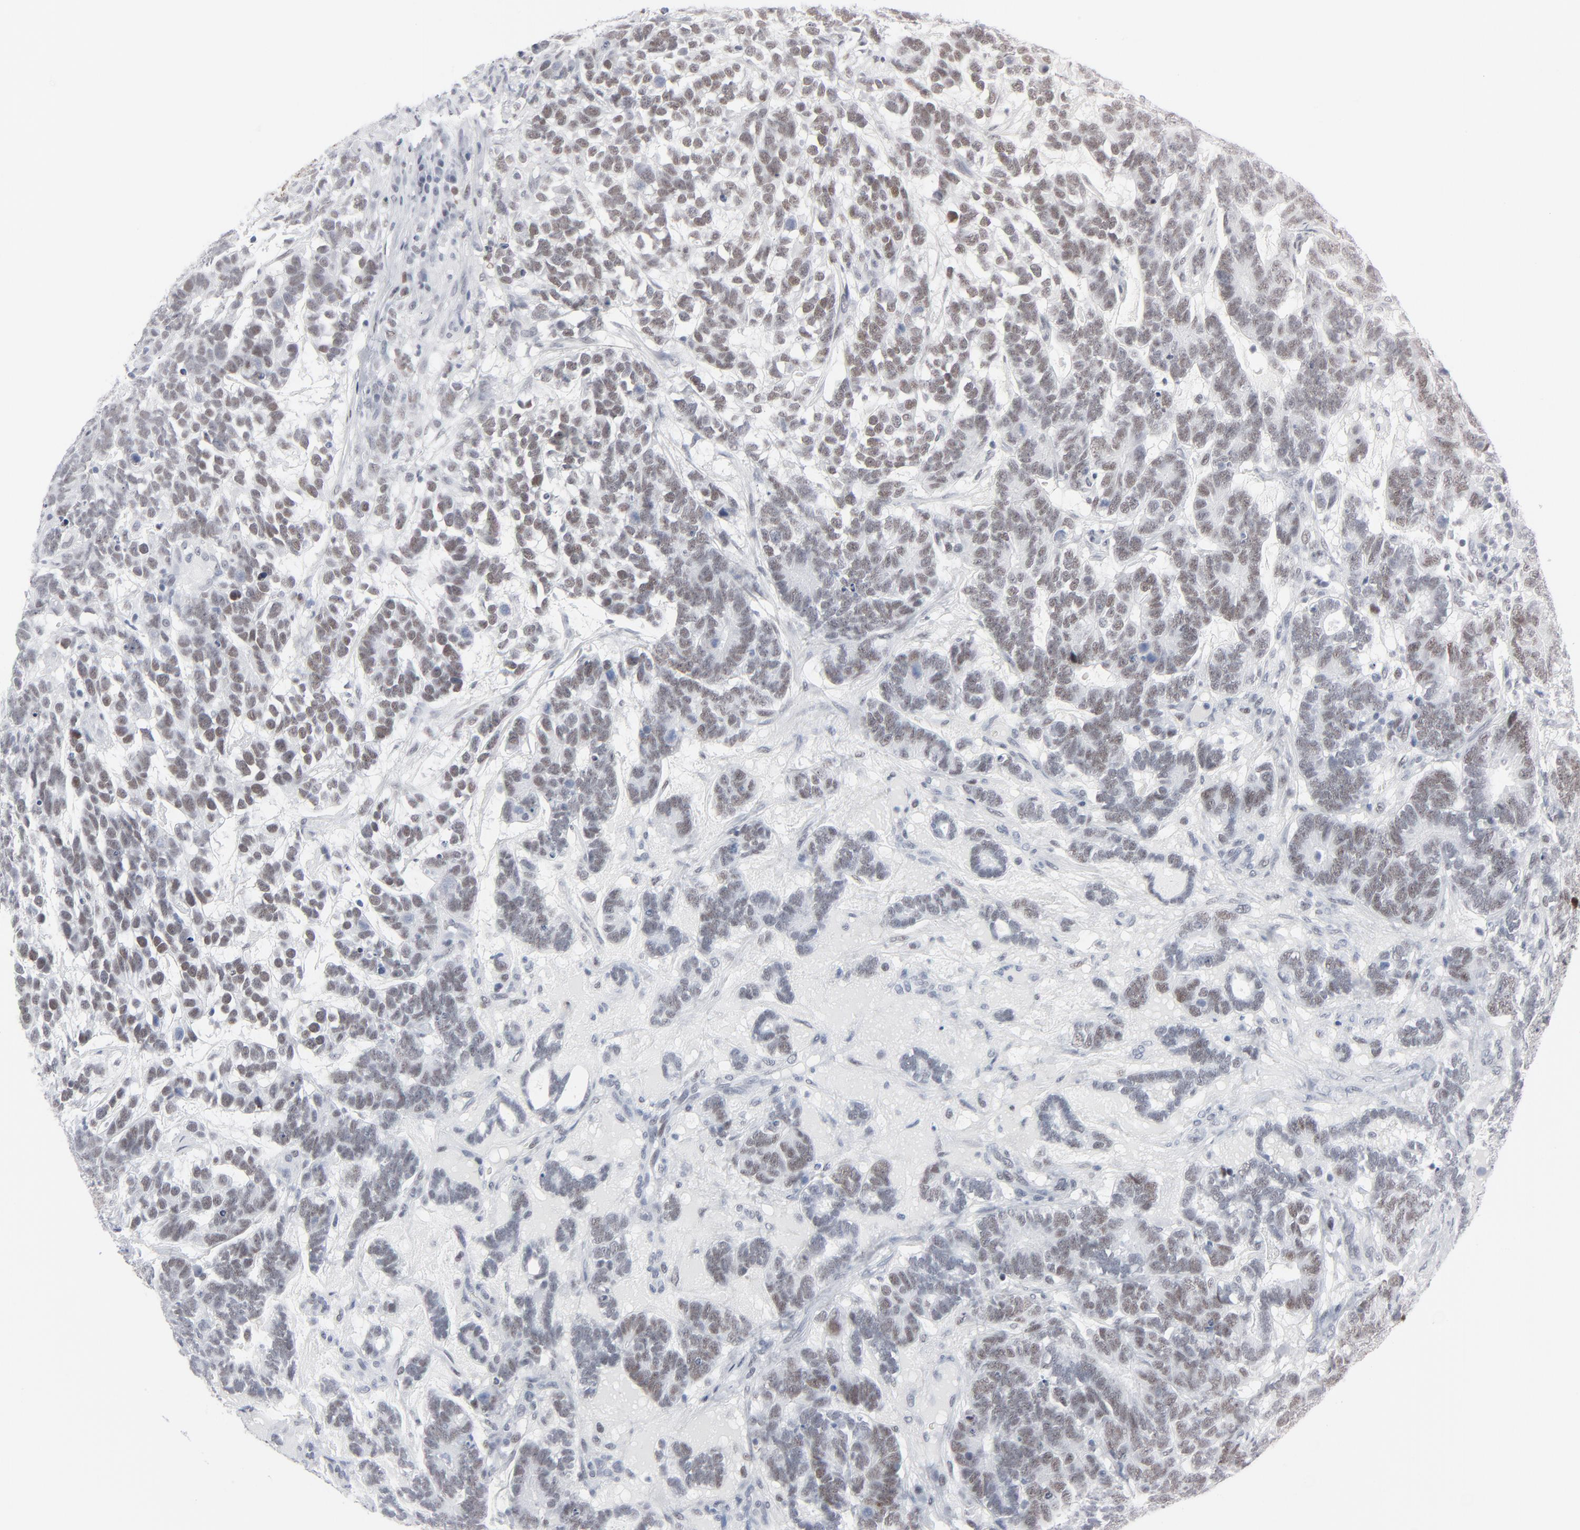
{"staining": {"intensity": "weak", "quantity": ">75%", "location": "nuclear"}, "tissue": "testis cancer", "cell_type": "Tumor cells", "image_type": "cancer", "snomed": [{"axis": "morphology", "description": "Carcinoma, Embryonal, NOS"}, {"axis": "topography", "description": "Testis"}], "caption": "This micrograph shows IHC staining of testis cancer (embryonal carcinoma), with low weak nuclear positivity in about >75% of tumor cells.", "gene": "SIRT1", "patient": {"sex": "male", "age": 26}}